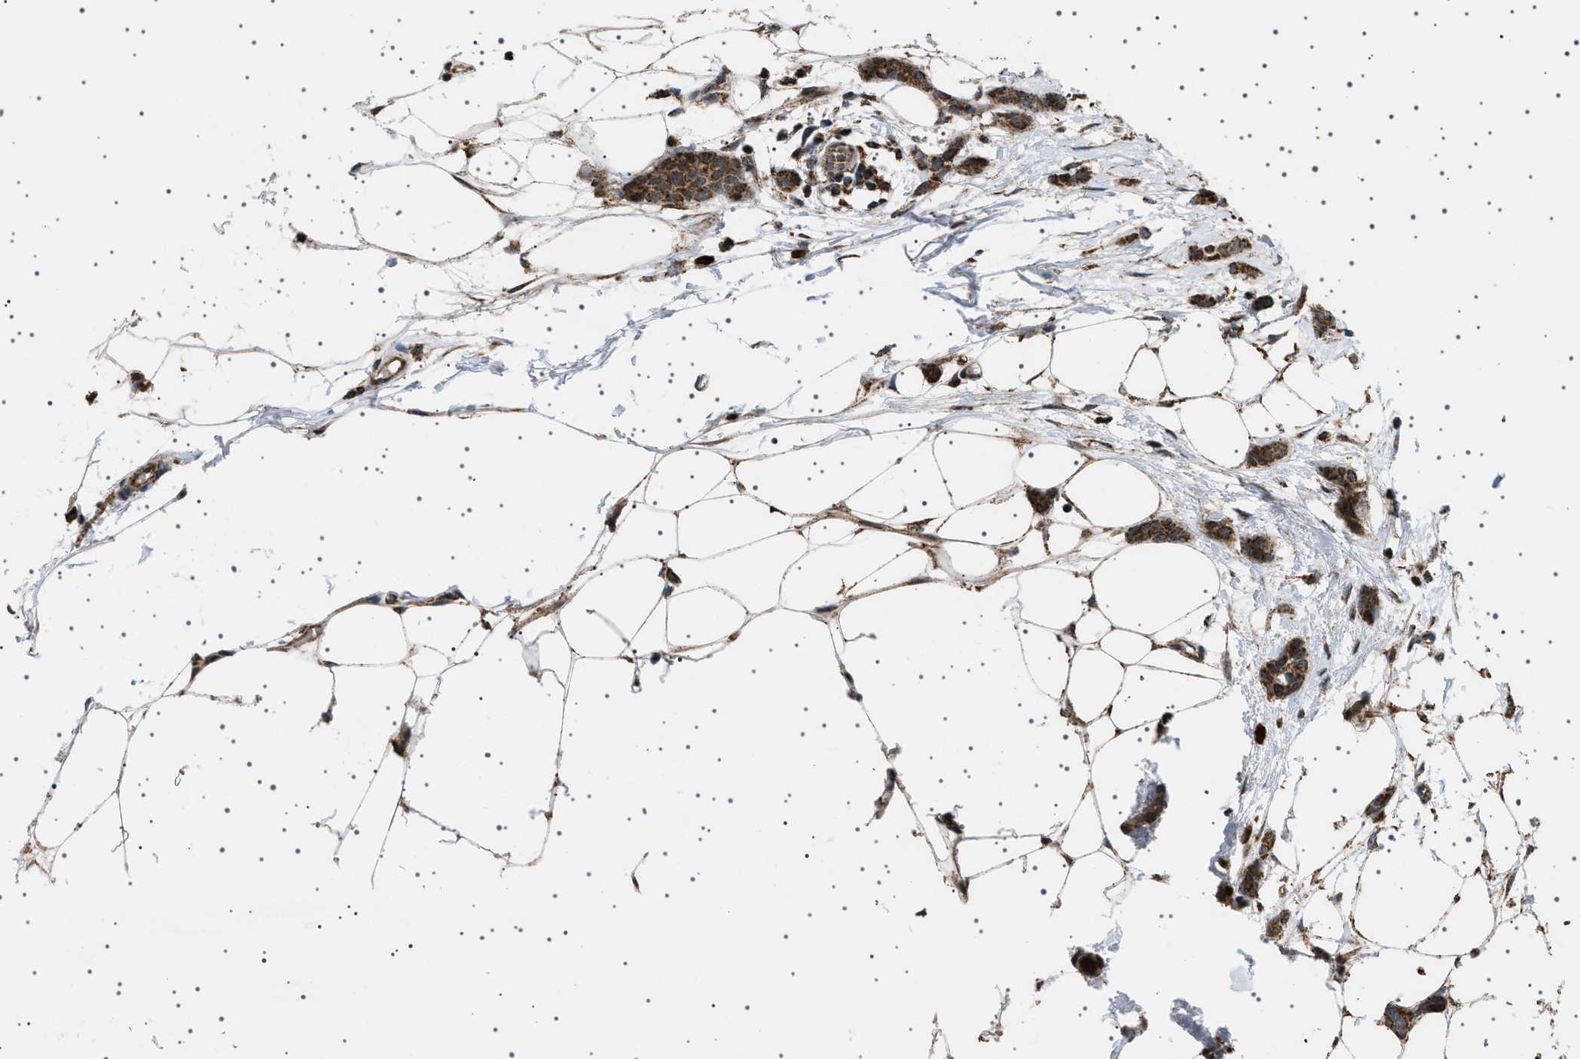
{"staining": {"intensity": "moderate", "quantity": ">75%", "location": "cytoplasmic/membranous,nuclear"}, "tissue": "breast cancer", "cell_type": "Tumor cells", "image_type": "cancer", "snomed": [{"axis": "morphology", "description": "Lobular carcinoma"}, {"axis": "topography", "description": "Skin"}, {"axis": "topography", "description": "Breast"}], "caption": "Tumor cells show medium levels of moderate cytoplasmic/membranous and nuclear expression in about >75% of cells in human lobular carcinoma (breast). The protein of interest is shown in brown color, while the nuclei are stained blue.", "gene": "MELK", "patient": {"sex": "female", "age": 46}}